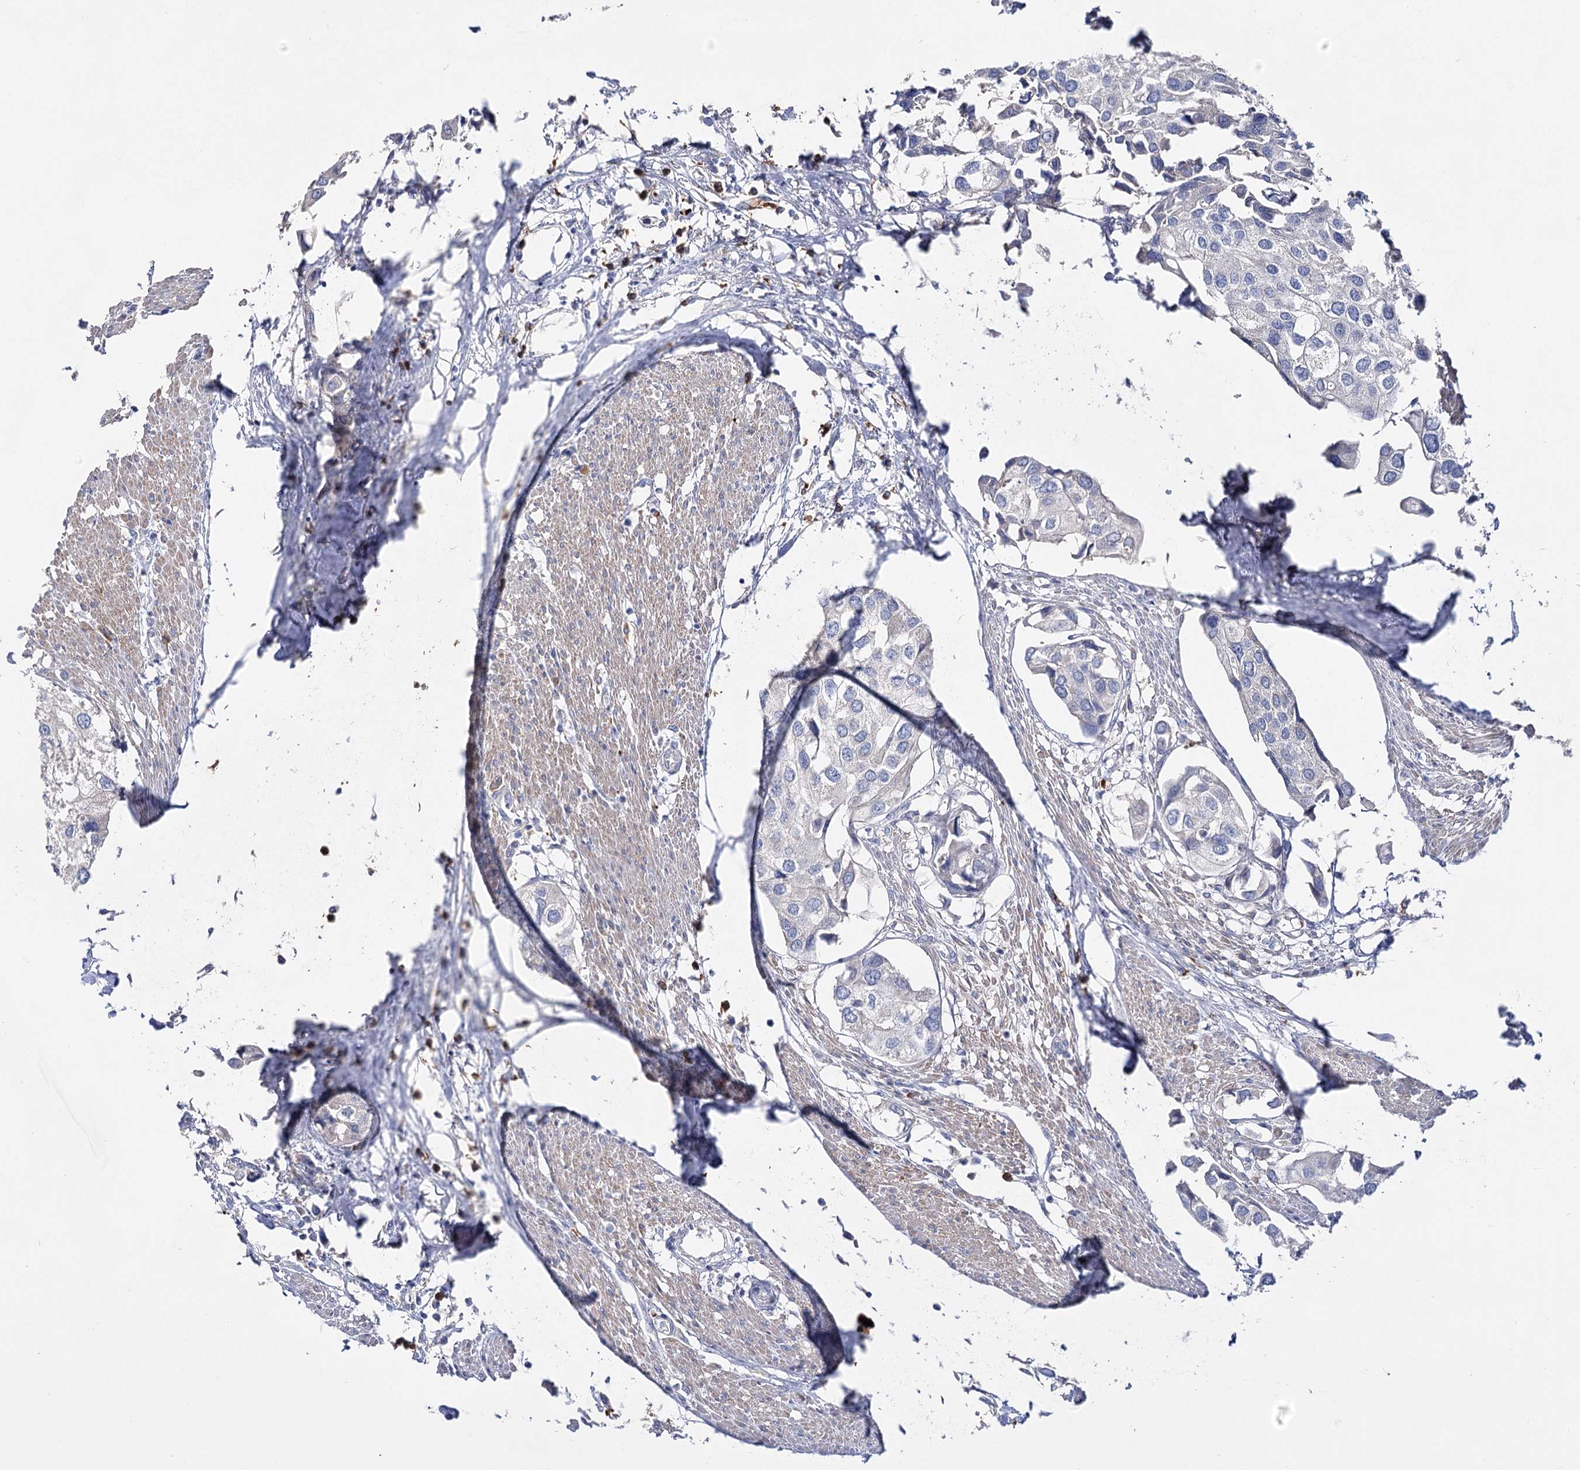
{"staining": {"intensity": "negative", "quantity": "none", "location": "none"}, "tissue": "urothelial cancer", "cell_type": "Tumor cells", "image_type": "cancer", "snomed": [{"axis": "morphology", "description": "Urothelial carcinoma, High grade"}, {"axis": "topography", "description": "Urinary bladder"}], "caption": "This is an immunohistochemistry (IHC) photomicrograph of high-grade urothelial carcinoma. There is no expression in tumor cells.", "gene": "NRAP", "patient": {"sex": "male", "age": 64}}